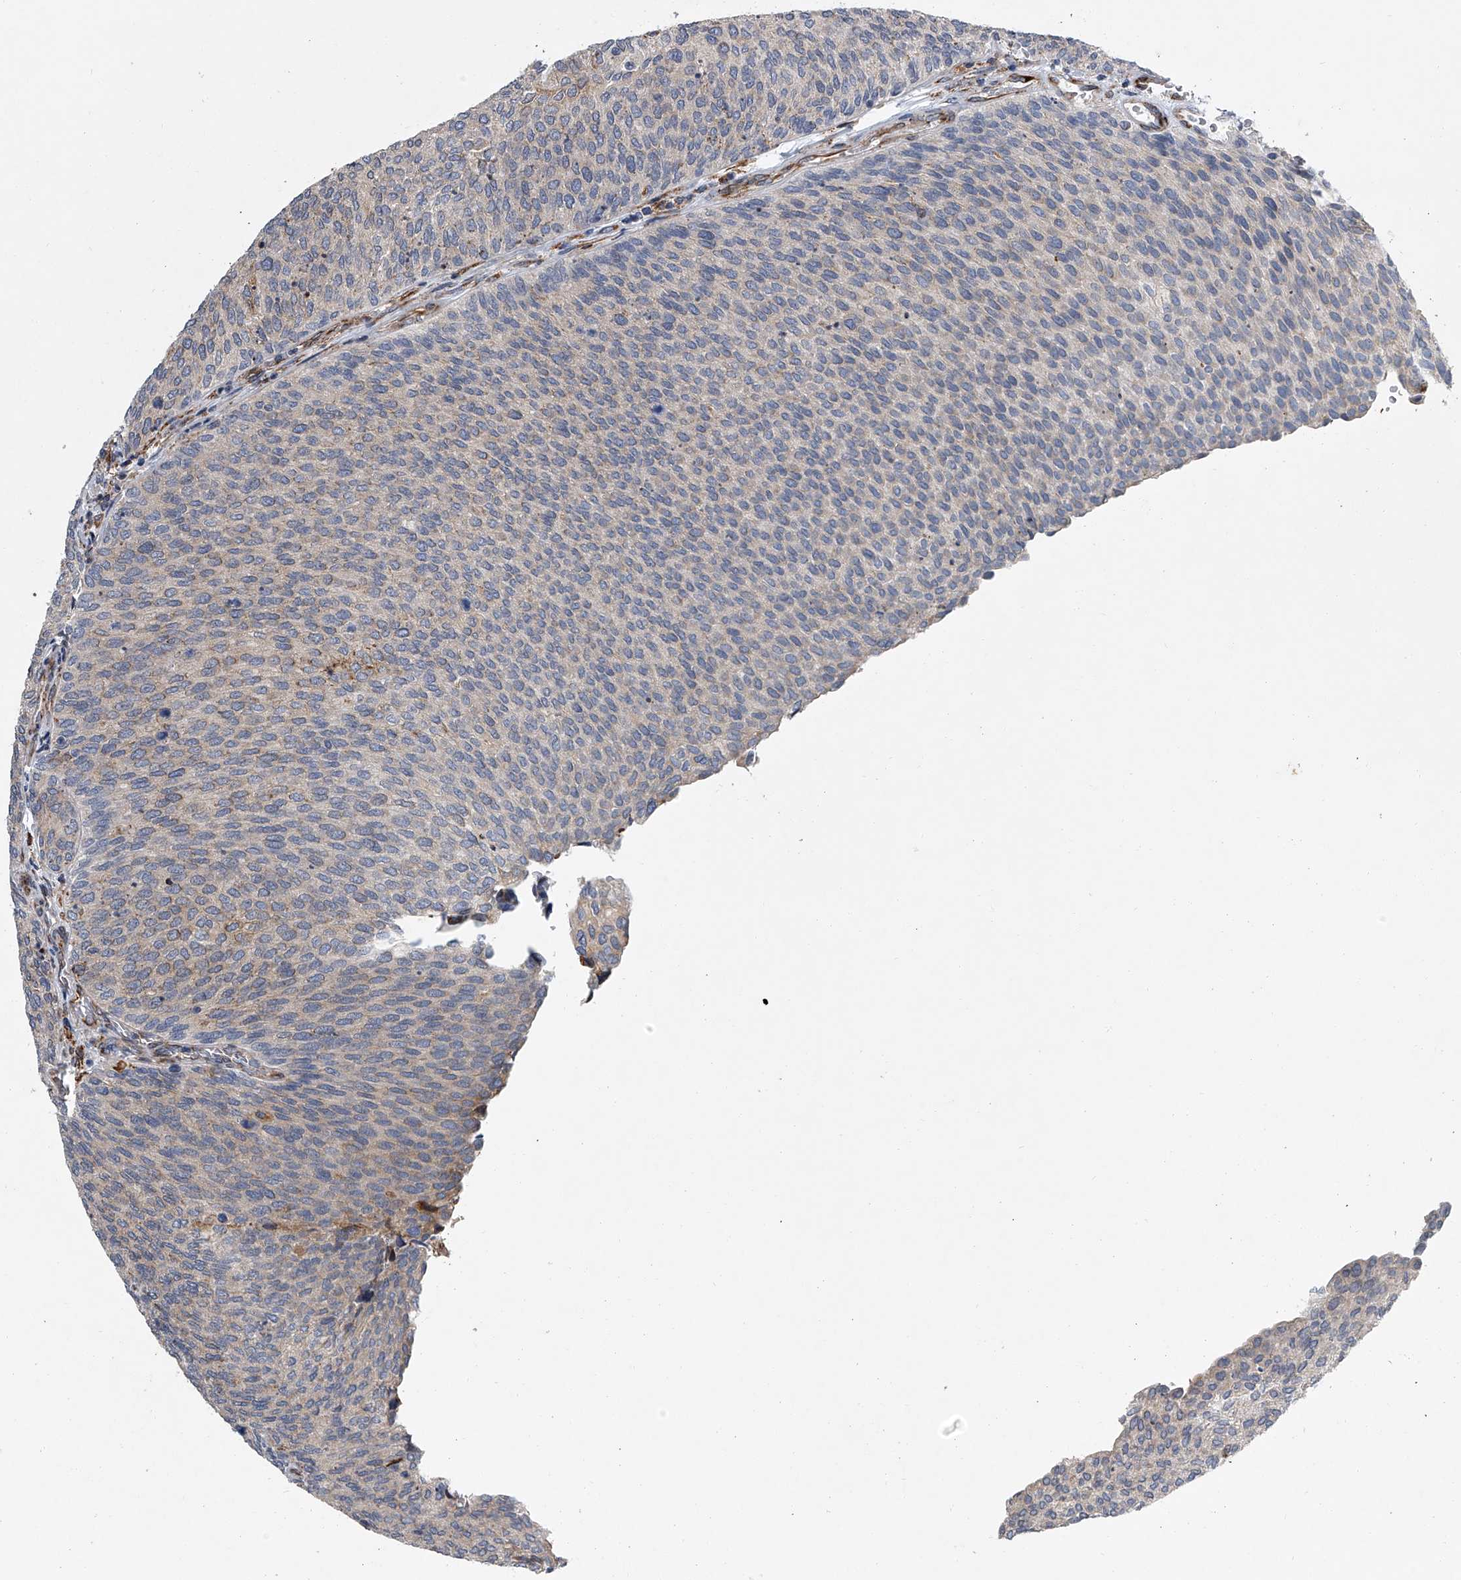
{"staining": {"intensity": "weak", "quantity": "<25%", "location": "cytoplasmic/membranous"}, "tissue": "urothelial cancer", "cell_type": "Tumor cells", "image_type": "cancer", "snomed": [{"axis": "morphology", "description": "Urothelial carcinoma, Low grade"}, {"axis": "topography", "description": "Urinary bladder"}], "caption": "An immunohistochemistry (IHC) histopathology image of urothelial cancer is shown. There is no staining in tumor cells of urothelial cancer. (DAB (3,3'-diaminobenzidine) IHC visualized using brightfield microscopy, high magnification).", "gene": "TMEM63C", "patient": {"sex": "female", "age": 79}}